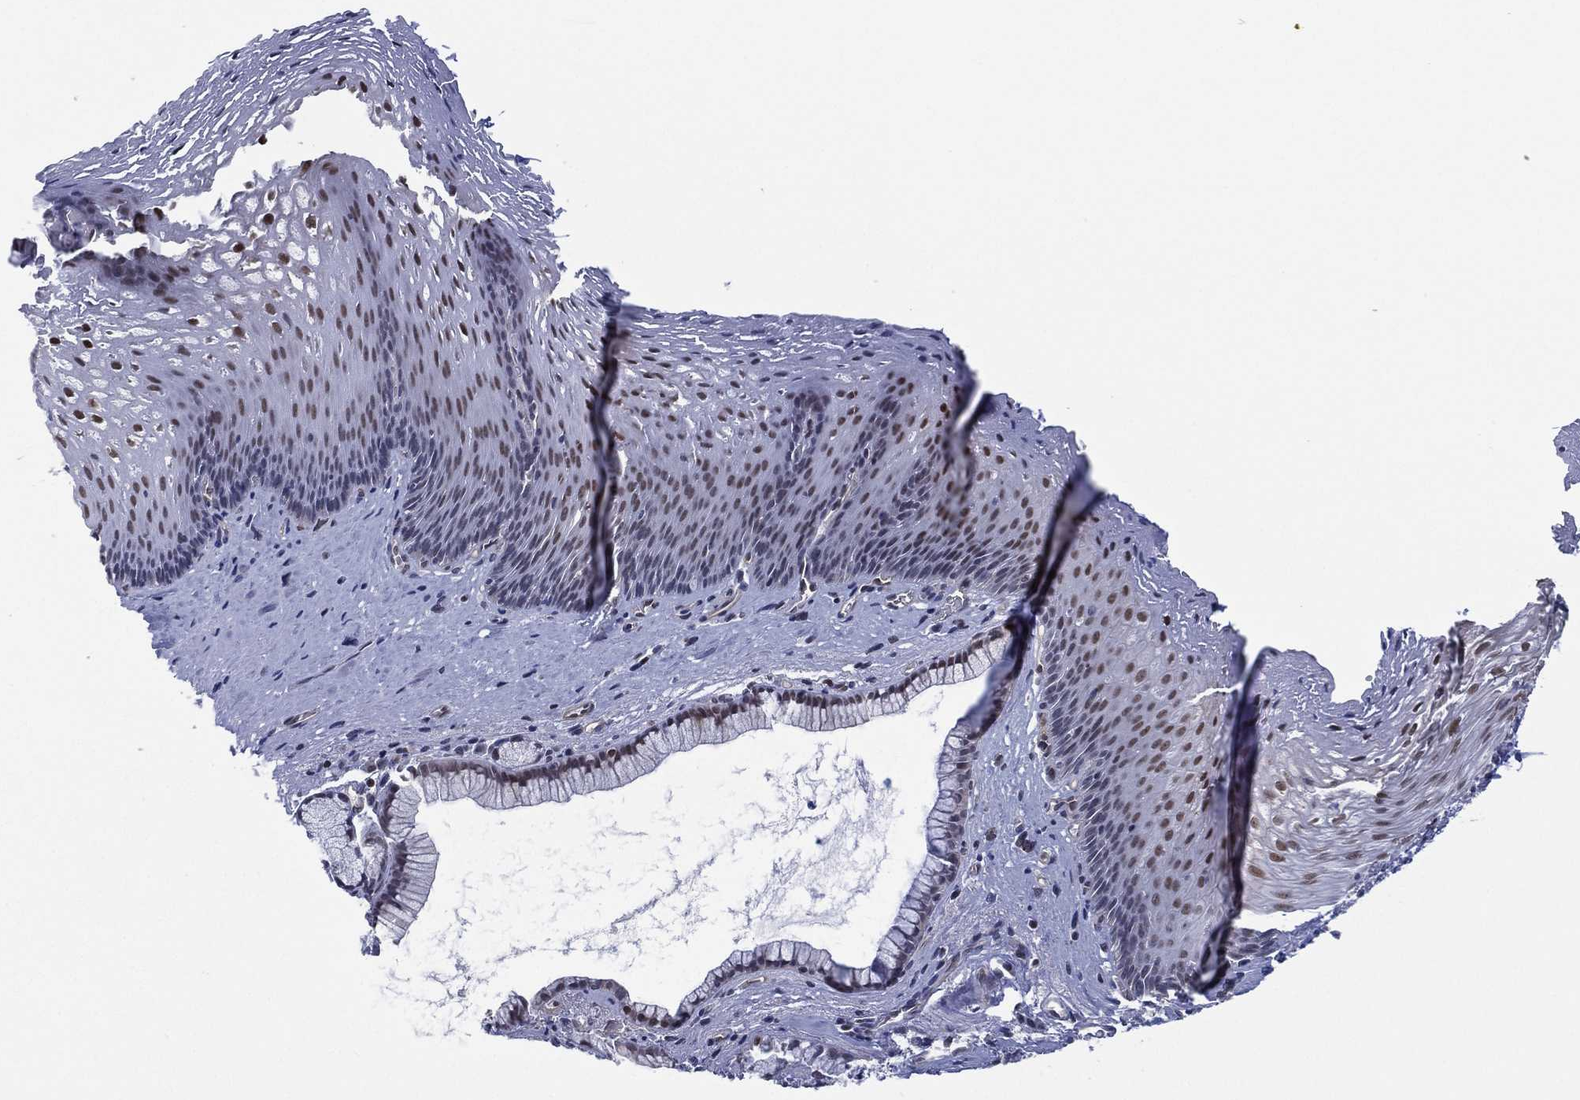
{"staining": {"intensity": "moderate", "quantity": "<25%", "location": "nuclear"}, "tissue": "esophagus", "cell_type": "Squamous epithelial cells", "image_type": "normal", "snomed": [{"axis": "morphology", "description": "Normal tissue, NOS"}, {"axis": "topography", "description": "Esophagus"}], "caption": "Squamous epithelial cells reveal low levels of moderate nuclear positivity in about <25% of cells in unremarkable human esophagus.", "gene": "GSE1", "patient": {"sex": "male", "age": 76}}